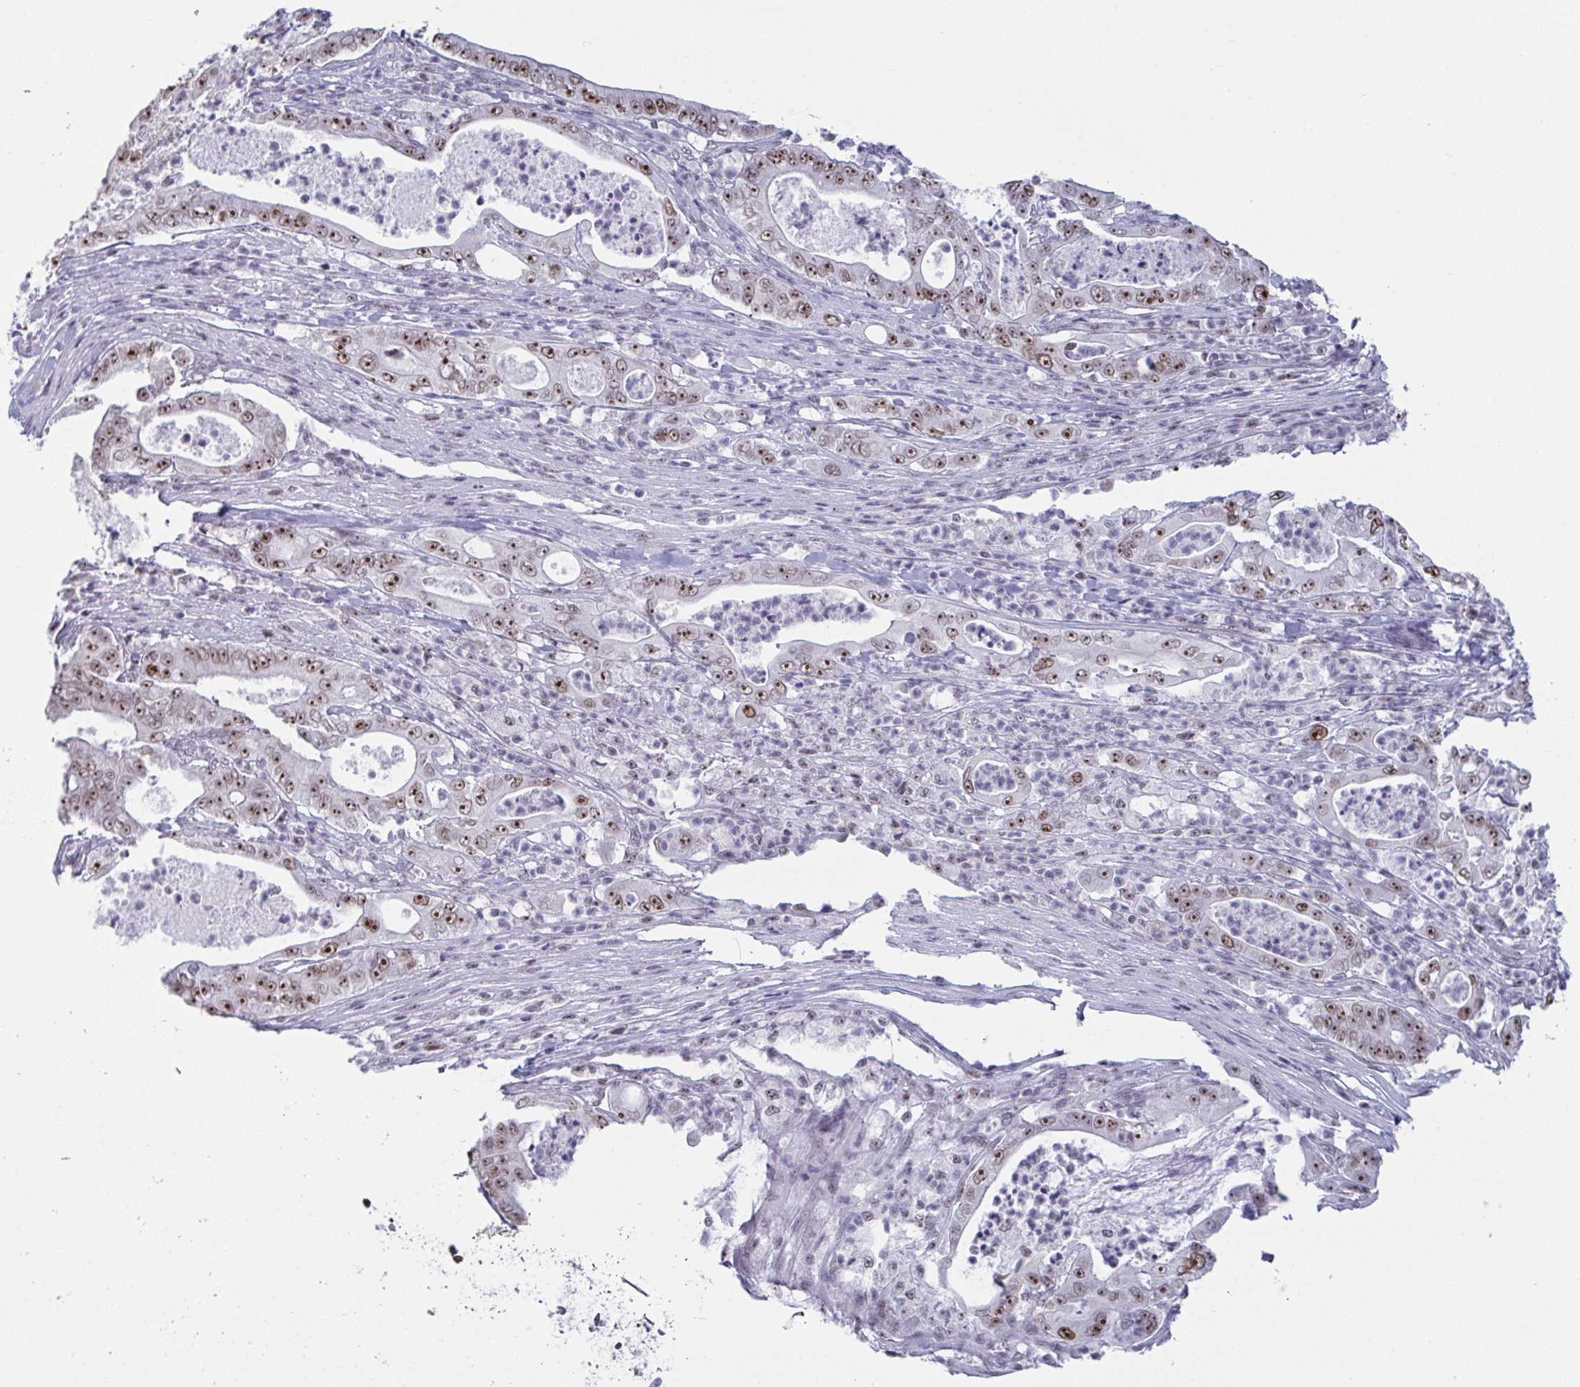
{"staining": {"intensity": "moderate", "quantity": ">75%", "location": "nuclear"}, "tissue": "pancreatic cancer", "cell_type": "Tumor cells", "image_type": "cancer", "snomed": [{"axis": "morphology", "description": "Adenocarcinoma, NOS"}, {"axis": "topography", "description": "Pancreas"}], "caption": "Human adenocarcinoma (pancreatic) stained with a protein marker displays moderate staining in tumor cells.", "gene": "SUPT16H", "patient": {"sex": "male", "age": 71}}